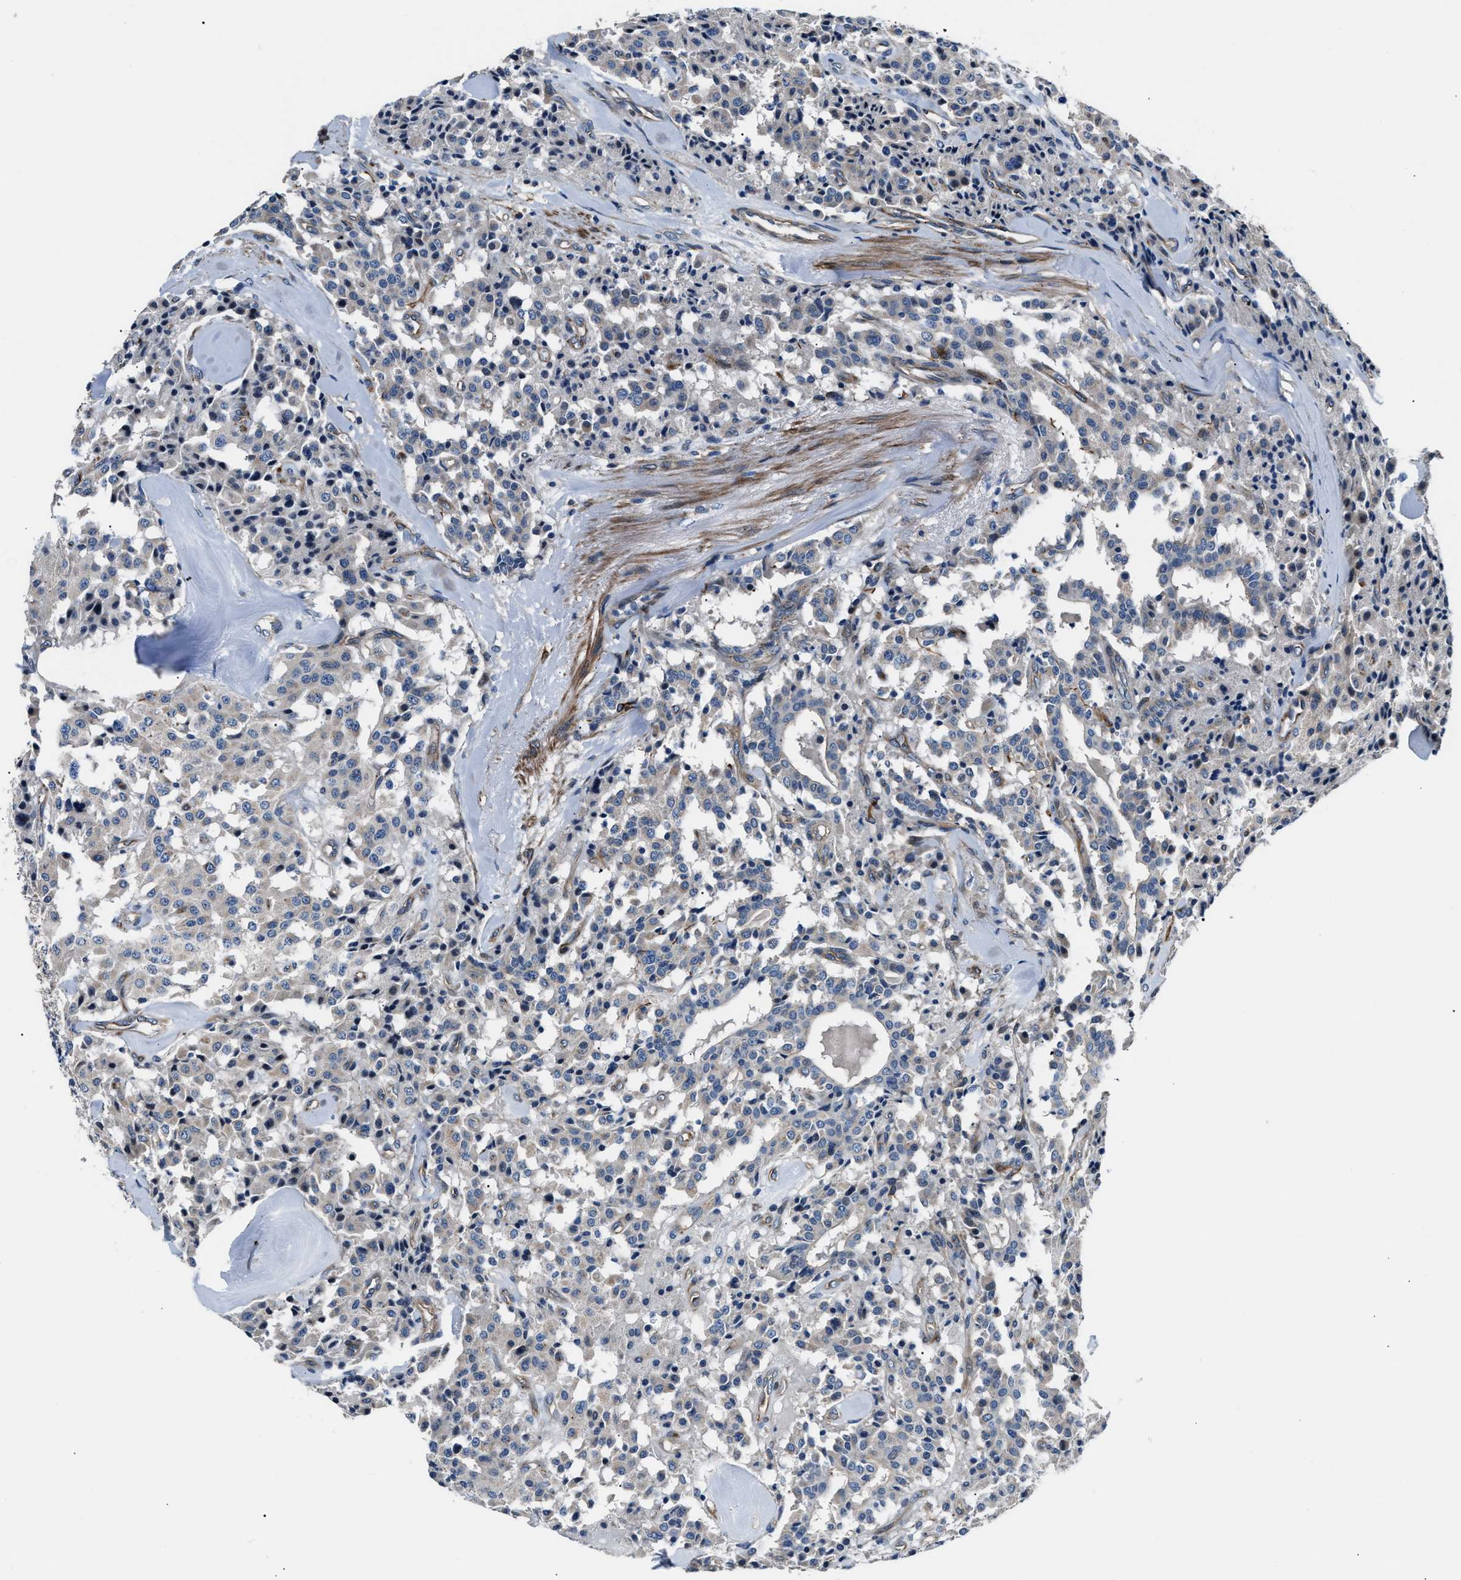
{"staining": {"intensity": "negative", "quantity": "none", "location": "none"}, "tissue": "carcinoid", "cell_type": "Tumor cells", "image_type": "cancer", "snomed": [{"axis": "morphology", "description": "Carcinoid, malignant, NOS"}, {"axis": "topography", "description": "Lung"}], "caption": "IHC of human carcinoid exhibits no positivity in tumor cells. (Stains: DAB immunohistochemistry with hematoxylin counter stain, Microscopy: brightfield microscopy at high magnification).", "gene": "MPDZ", "patient": {"sex": "male", "age": 30}}